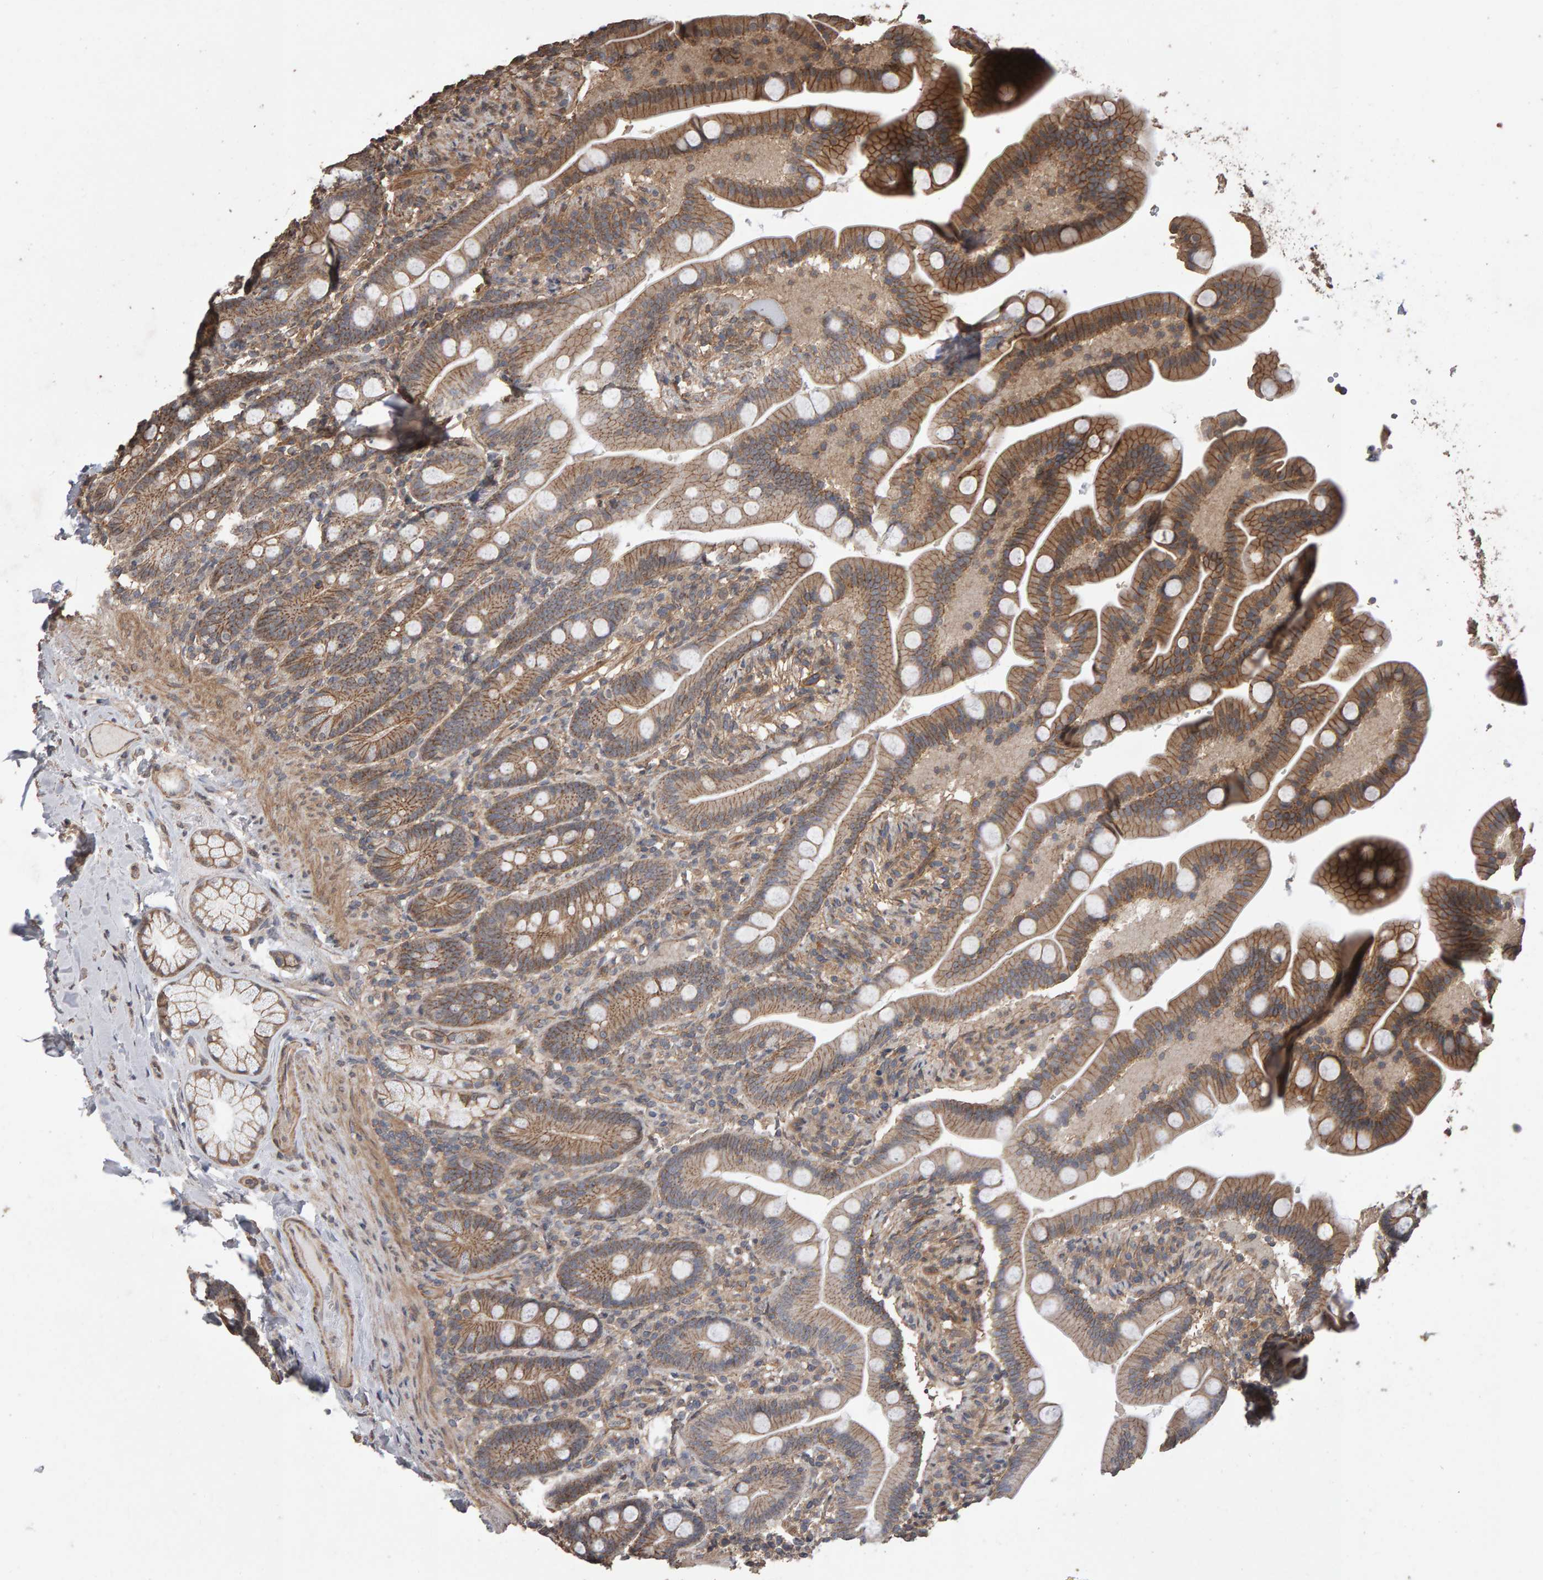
{"staining": {"intensity": "moderate", "quantity": ">75%", "location": "cytoplasmic/membranous"}, "tissue": "duodenum", "cell_type": "Glandular cells", "image_type": "normal", "snomed": [{"axis": "morphology", "description": "Normal tissue, NOS"}, {"axis": "topography", "description": "Duodenum"}], "caption": "A histopathology image of duodenum stained for a protein displays moderate cytoplasmic/membranous brown staining in glandular cells.", "gene": "SCRIB", "patient": {"sex": "male", "age": 54}}